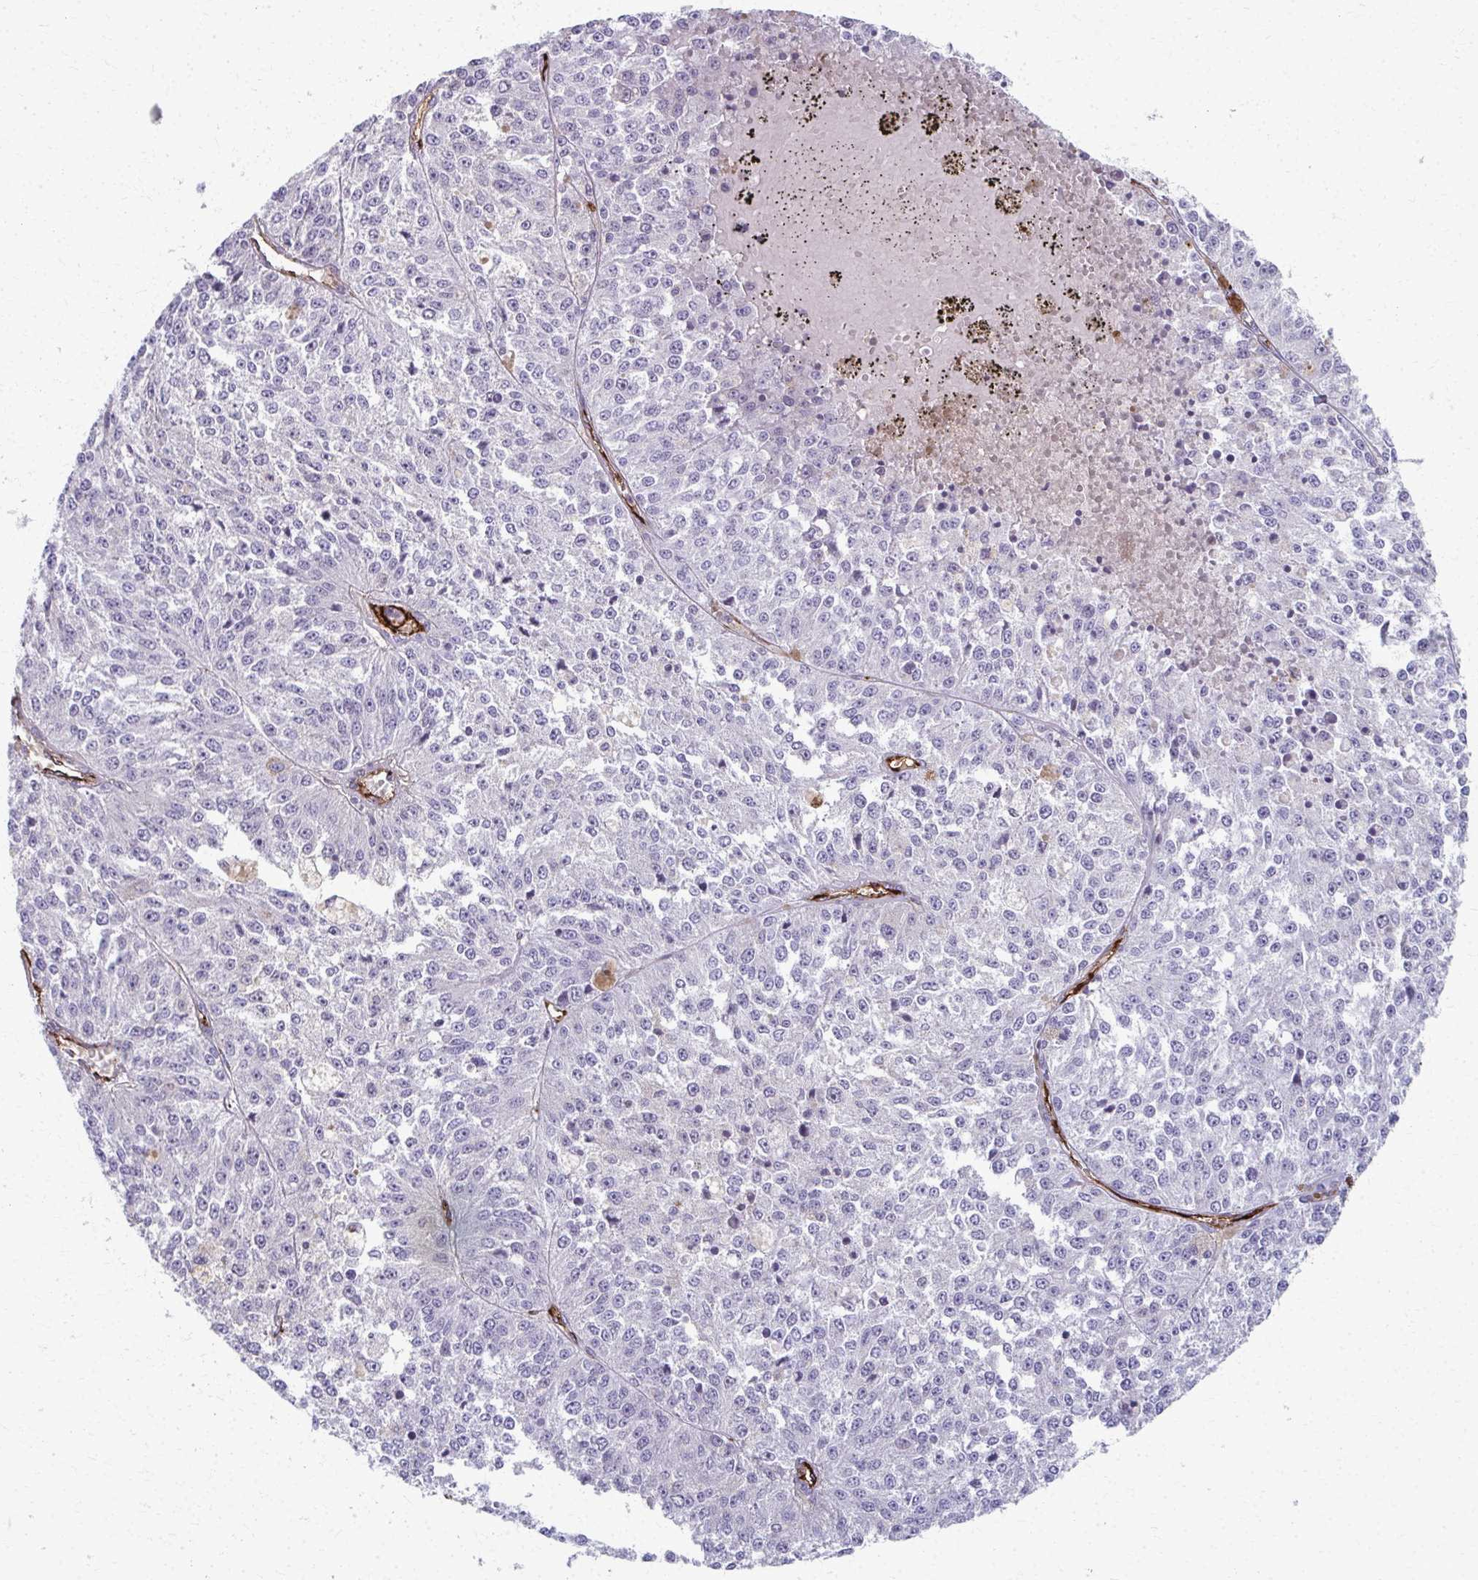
{"staining": {"intensity": "negative", "quantity": "none", "location": "none"}, "tissue": "melanoma", "cell_type": "Tumor cells", "image_type": "cancer", "snomed": [{"axis": "morphology", "description": "Malignant melanoma, Metastatic site"}, {"axis": "topography", "description": "Lymph node"}], "caption": "Image shows no significant protein expression in tumor cells of melanoma.", "gene": "ADIPOQ", "patient": {"sex": "female", "age": 64}}